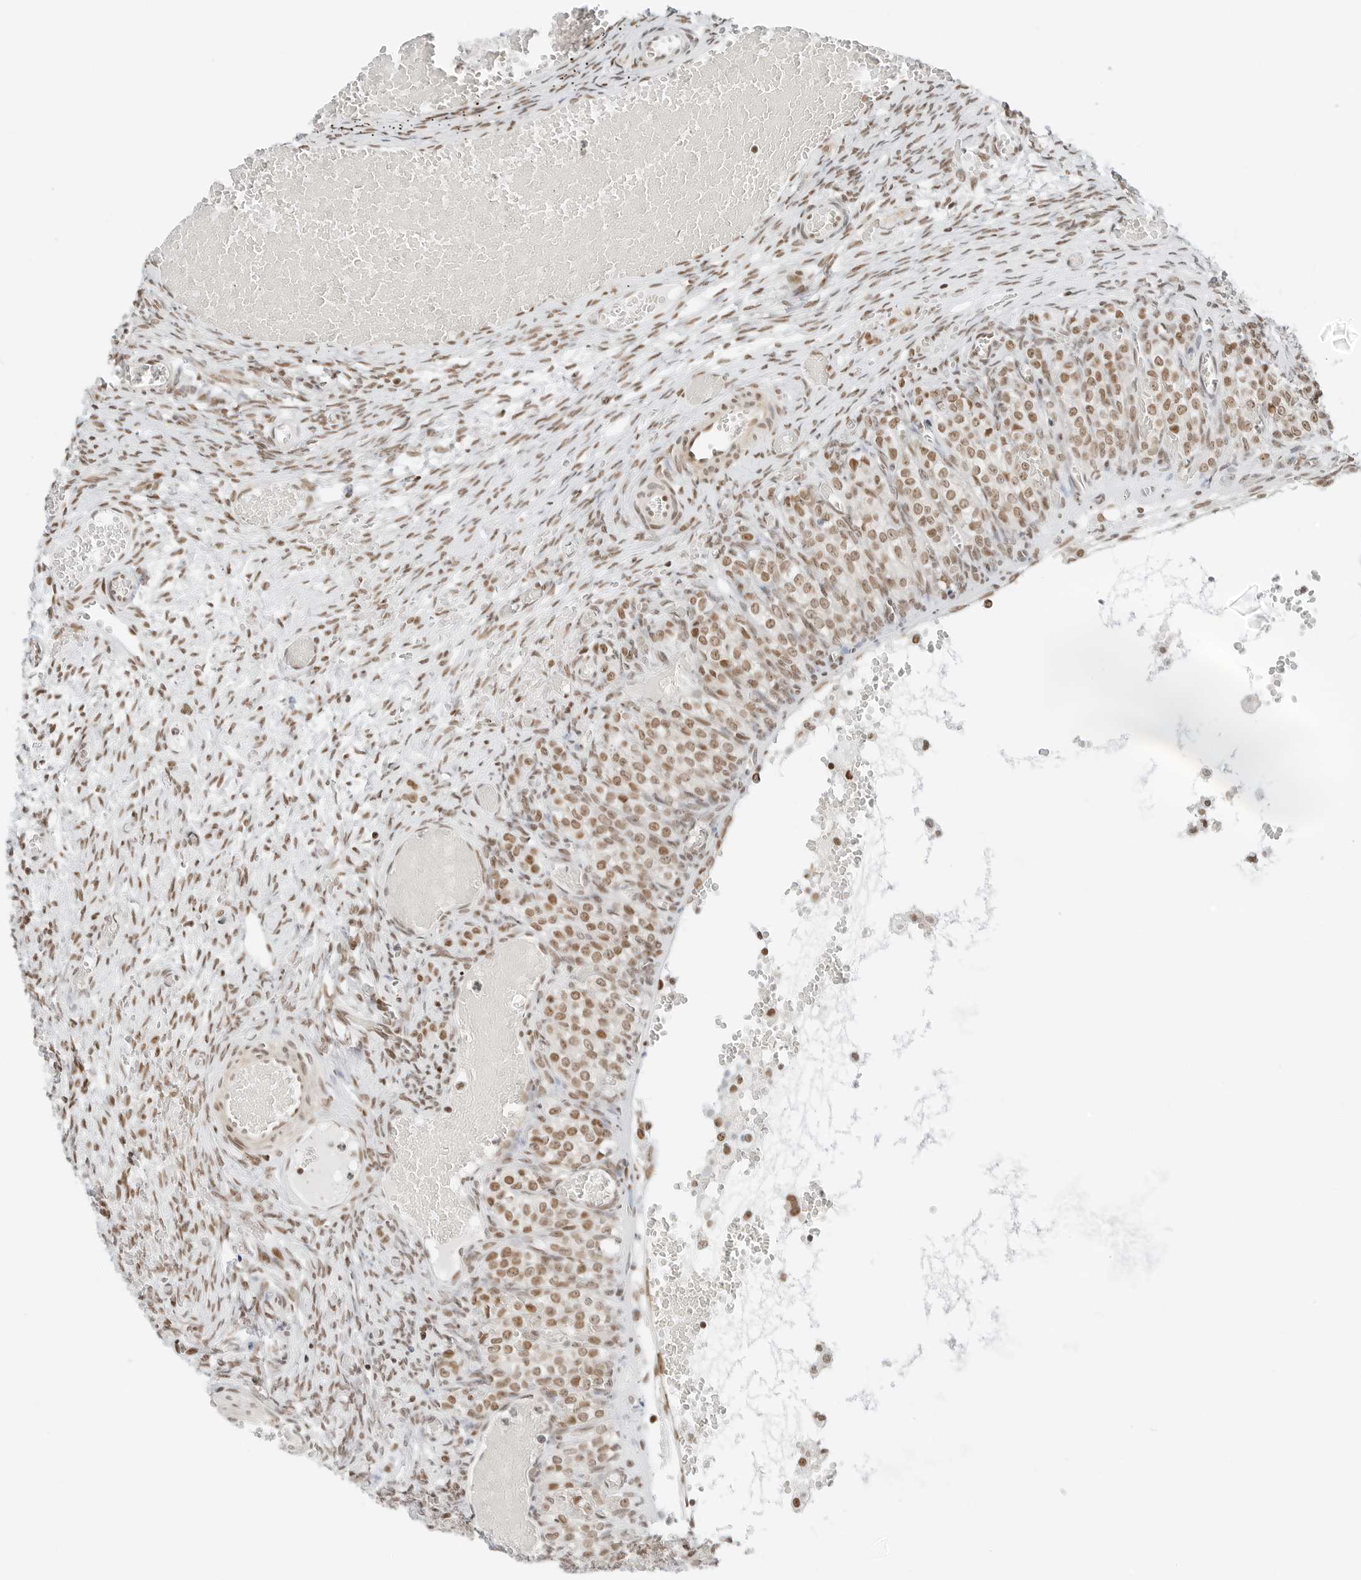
{"staining": {"intensity": "moderate", "quantity": "25%-75%", "location": "nuclear"}, "tissue": "ovary", "cell_type": "Ovarian stroma cells", "image_type": "normal", "snomed": [{"axis": "morphology", "description": "Adenocarcinoma, NOS"}, {"axis": "topography", "description": "Endometrium"}], "caption": "Normal ovary demonstrates moderate nuclear expression in approximately 25%-75% of ovarian stroma cells, visualized by immunohistochemistry. Immunohistochemistry stains the protein in brown and the nuclei are stained blue.", "gene": "CRTC2", "patient": {"sex": "female", "age": 32}}